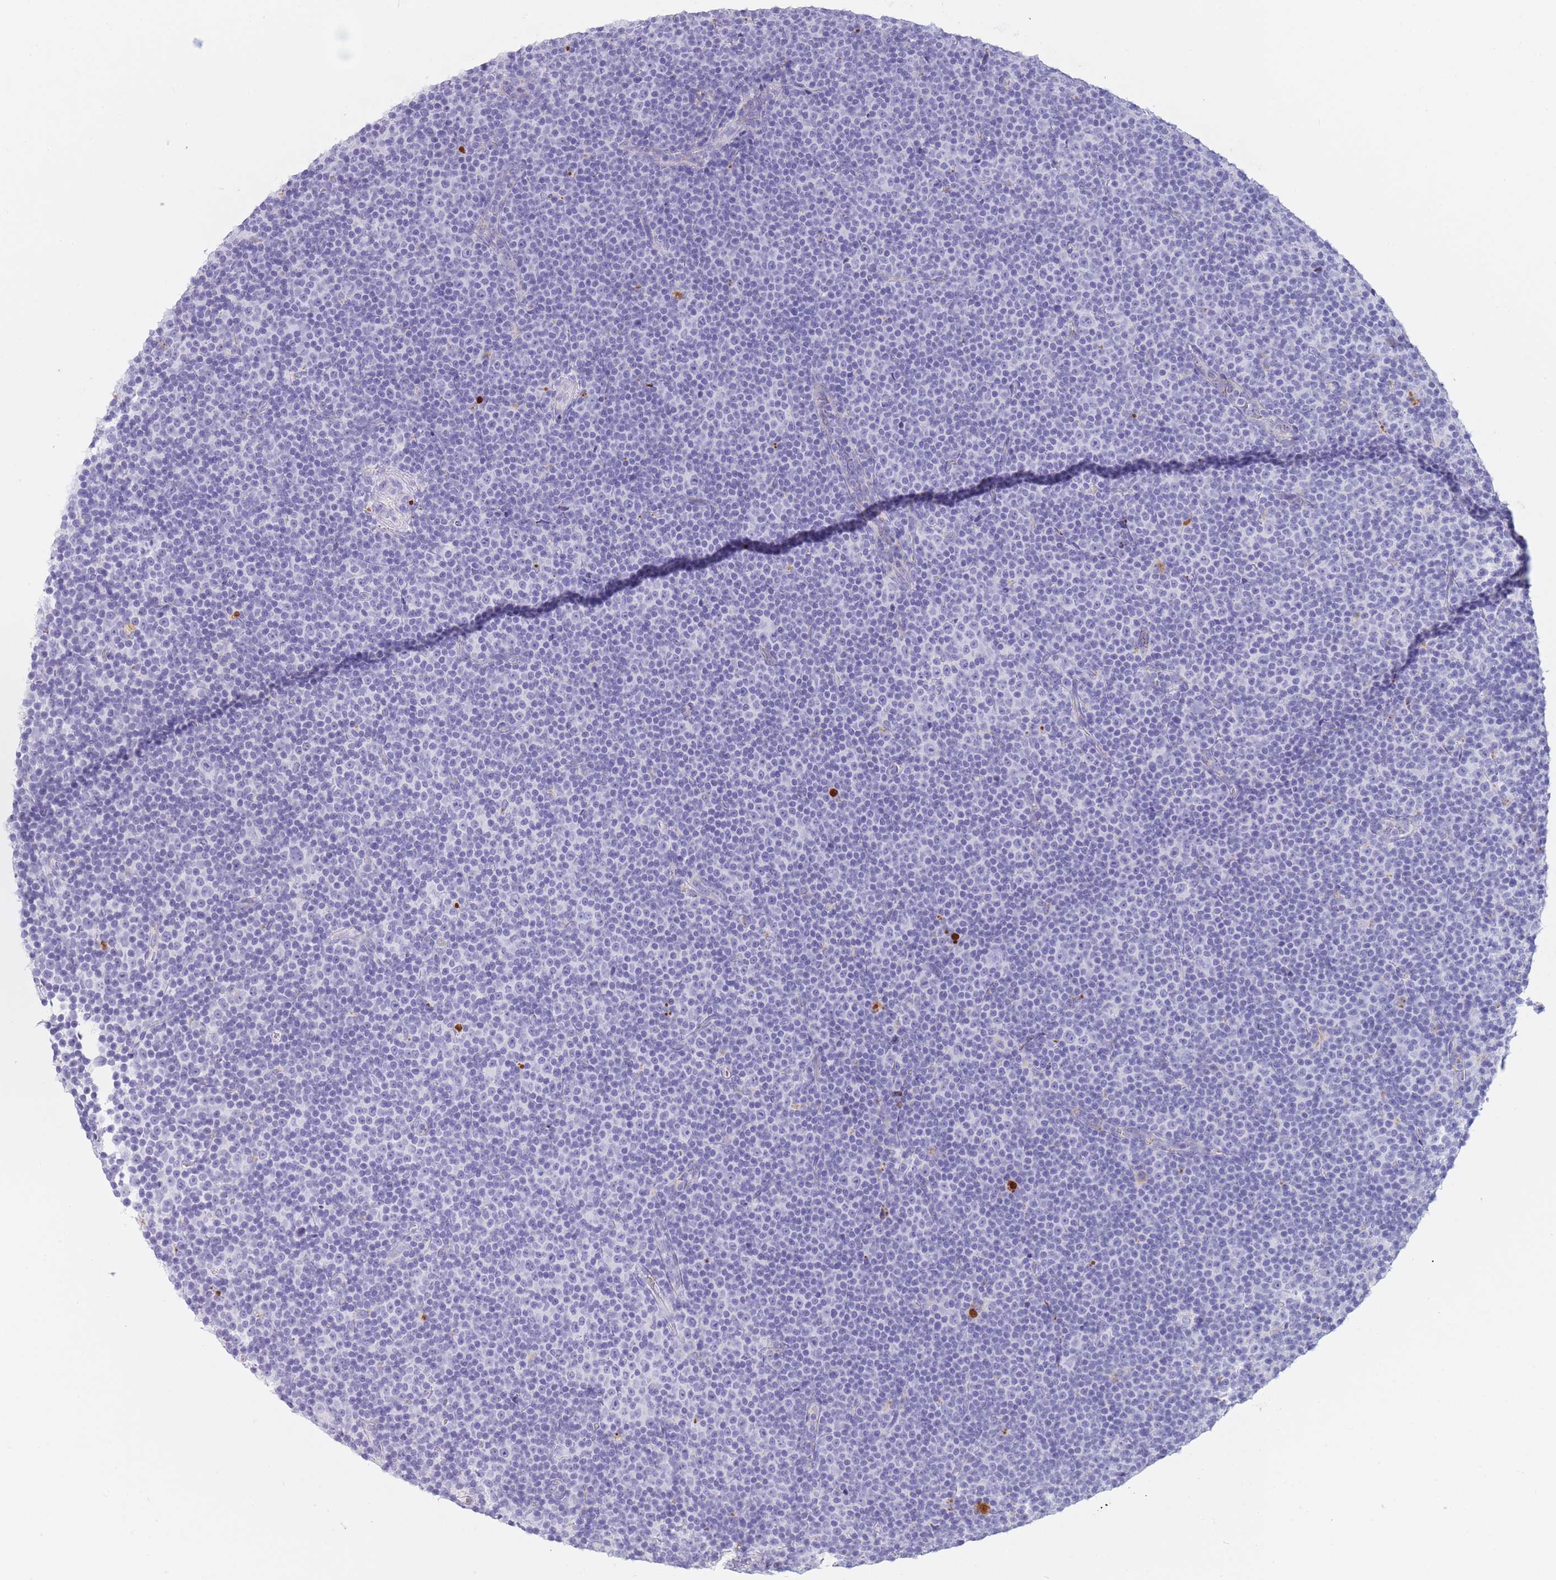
{"staining": {"intensity": "negative", "quantity": "none", "location": "none"}, "tissue": "lymphoma", "cell_type": "Tumor cells", "image_type": "cancer", "snomed": [{"axis": "morphology", "description": "Malignant lymphoma, non-Hodgkin's type, Low grade"}, {"axis": "topography", "description": "Lymph node"}], "caption": "This histopathology image is of lymphoma stained with immunohistochemistry to label a protein in brown with the nuclei are counter-stained blue. There is no positivity in tumor cells.", "gene": "GAA", "patient": {"sex": "female", "age": 67}}